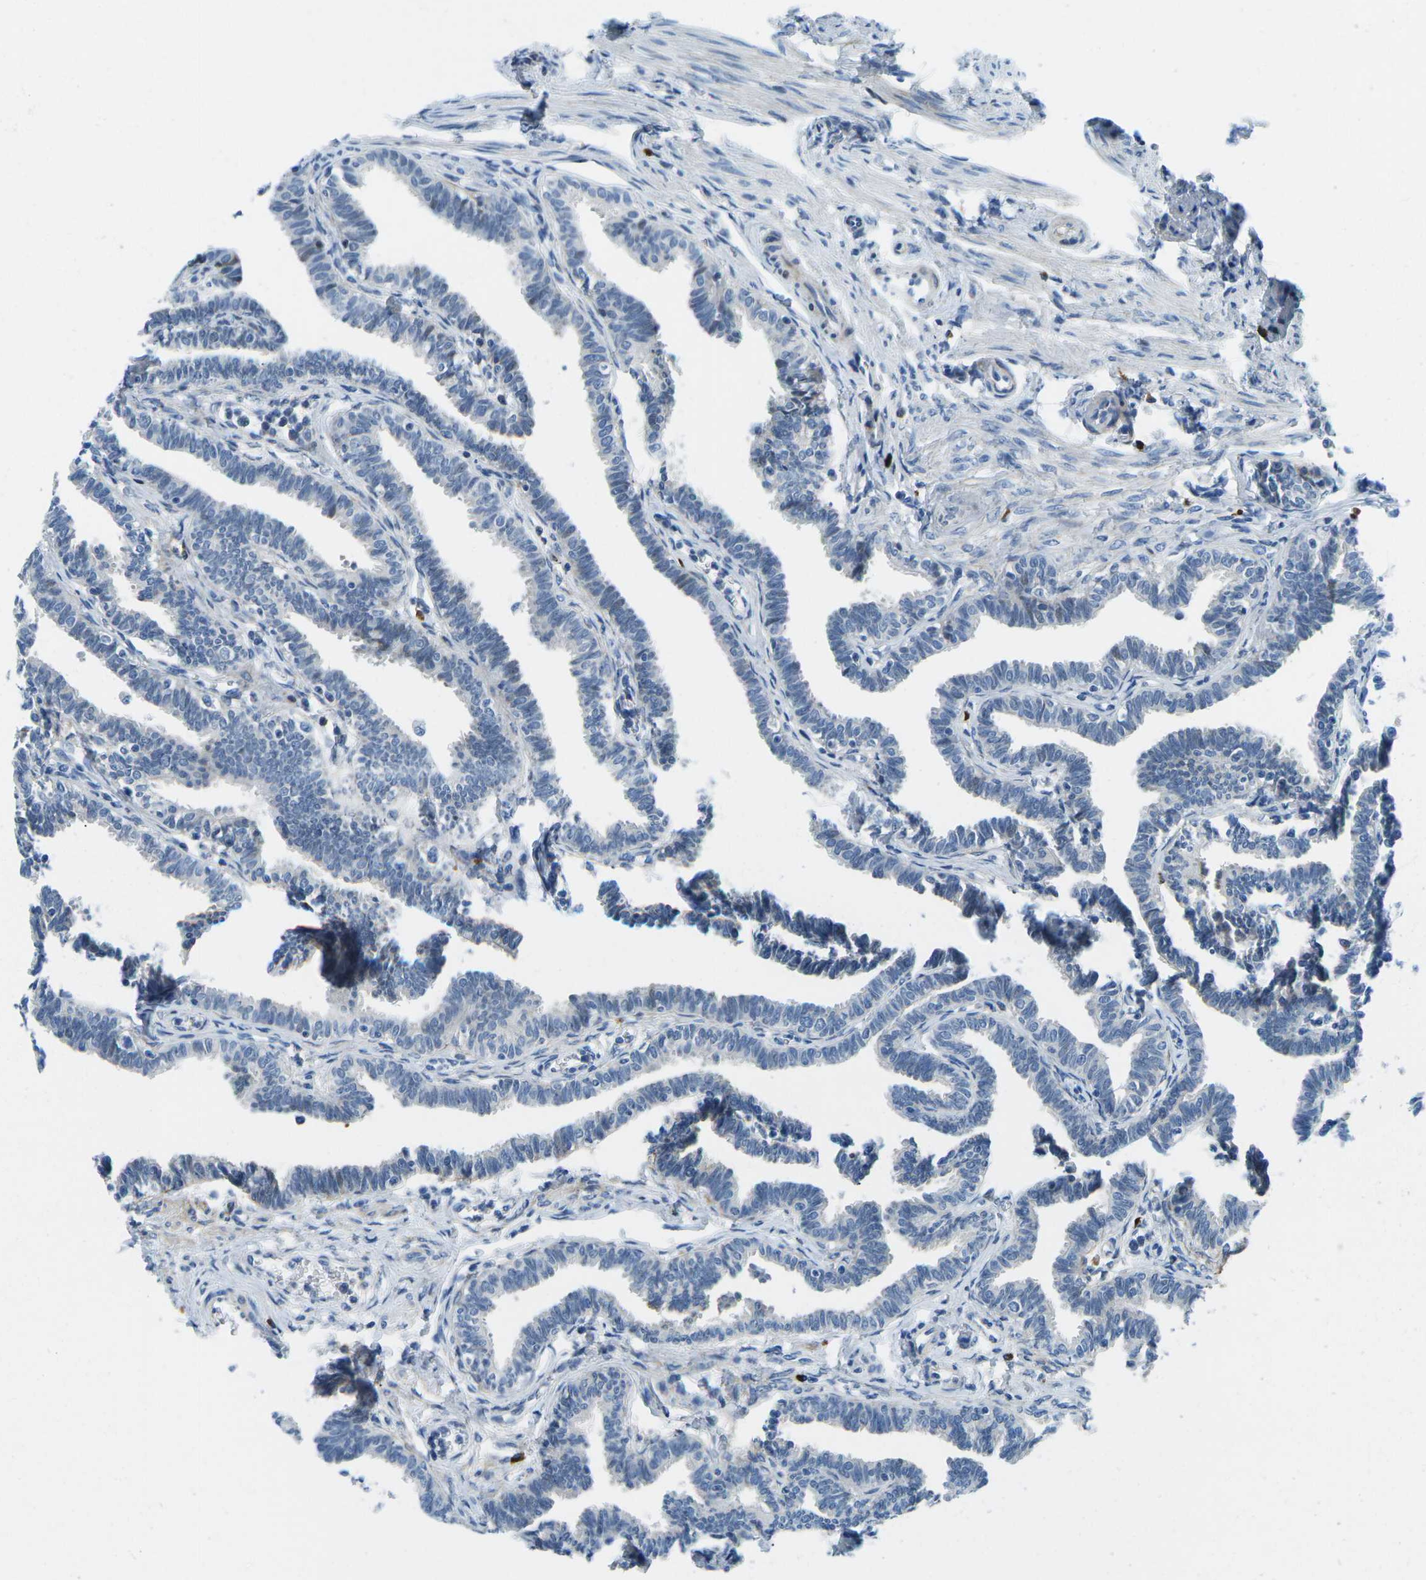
{"staining": {"intensity": "negative", "quantity": "none", "location": "none"}, "tissue": "fallopian tube", "cell_type": "Glandular cells", "image_type": "normal", "snomed": [{"axis": "morphology", "description": "Normal tissue, NOS"}, {"axis": "topography", "description": "Fallopian tube"}, {"axis": "topography", "description": "Ovary"}], "caption": "Human fallopian tube stained for a protein using IHC shows no expression in glandular cells.", "gene": "CFB", "patient": {"sex": "female", "age": 23}}